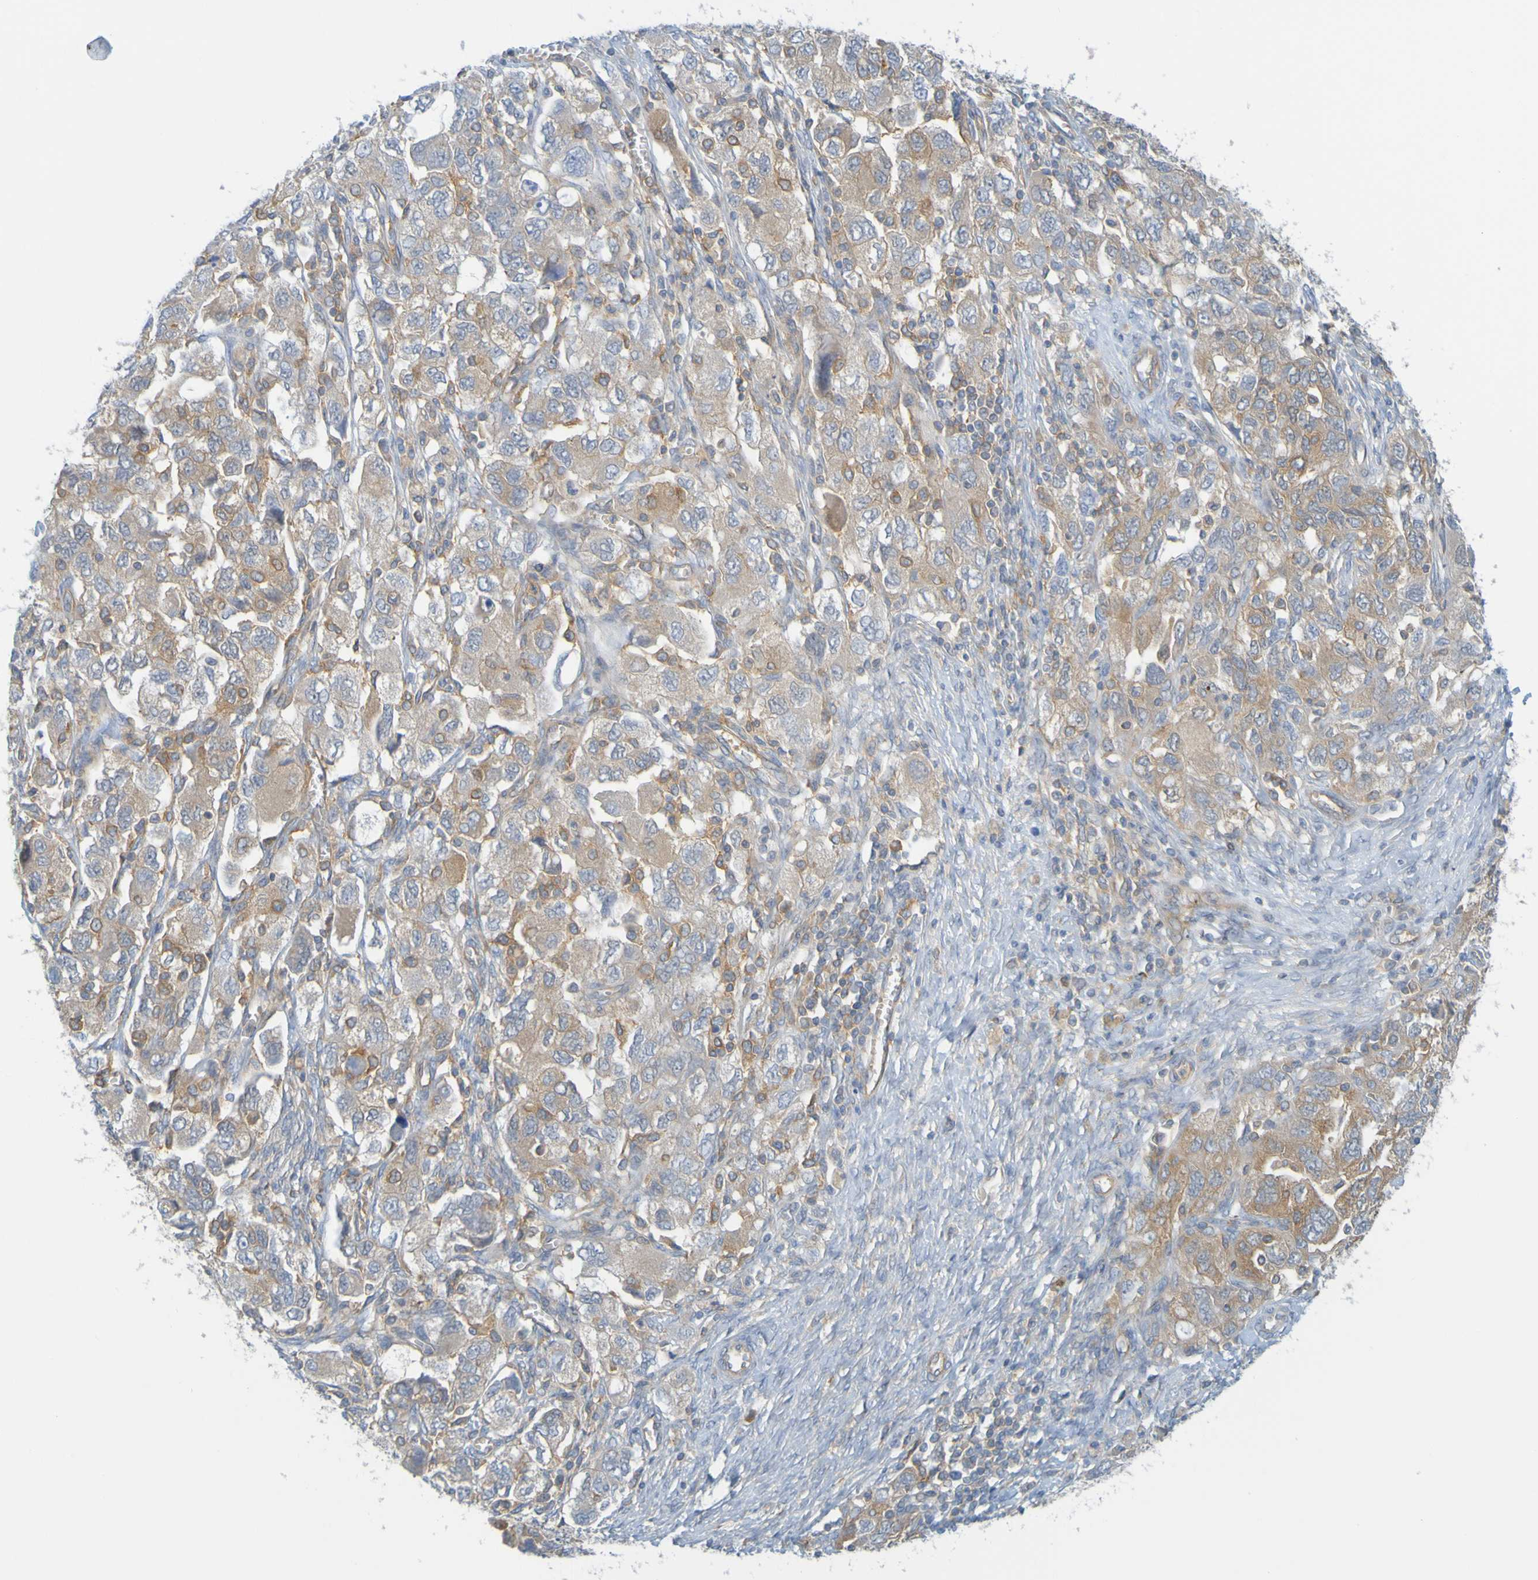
{"staining": {"intensity": "moderate", "quantity": ">75%", "location": "cytoplasmic/membranous"}, "tissue": "ovarian cancer", "cell_type": "Tumor cells", "image_type": "cancer", "snomed": [{"axis": "morphology", "description": "Carcinoma, NOS"}, {"axis": "morphology", "description": "Cystadenocarcinoma, serous, NOS"}, {"axis": "topography", "description": "Ovary"}], "caption": "Ovarian carcinoma stained for a protein (brown) displays moderate cytoplasmic/membranous positive staining in approximately >75% of tumor cells.", "gene": "APPL1", "patient": {"sex": "female", "age": 69}}